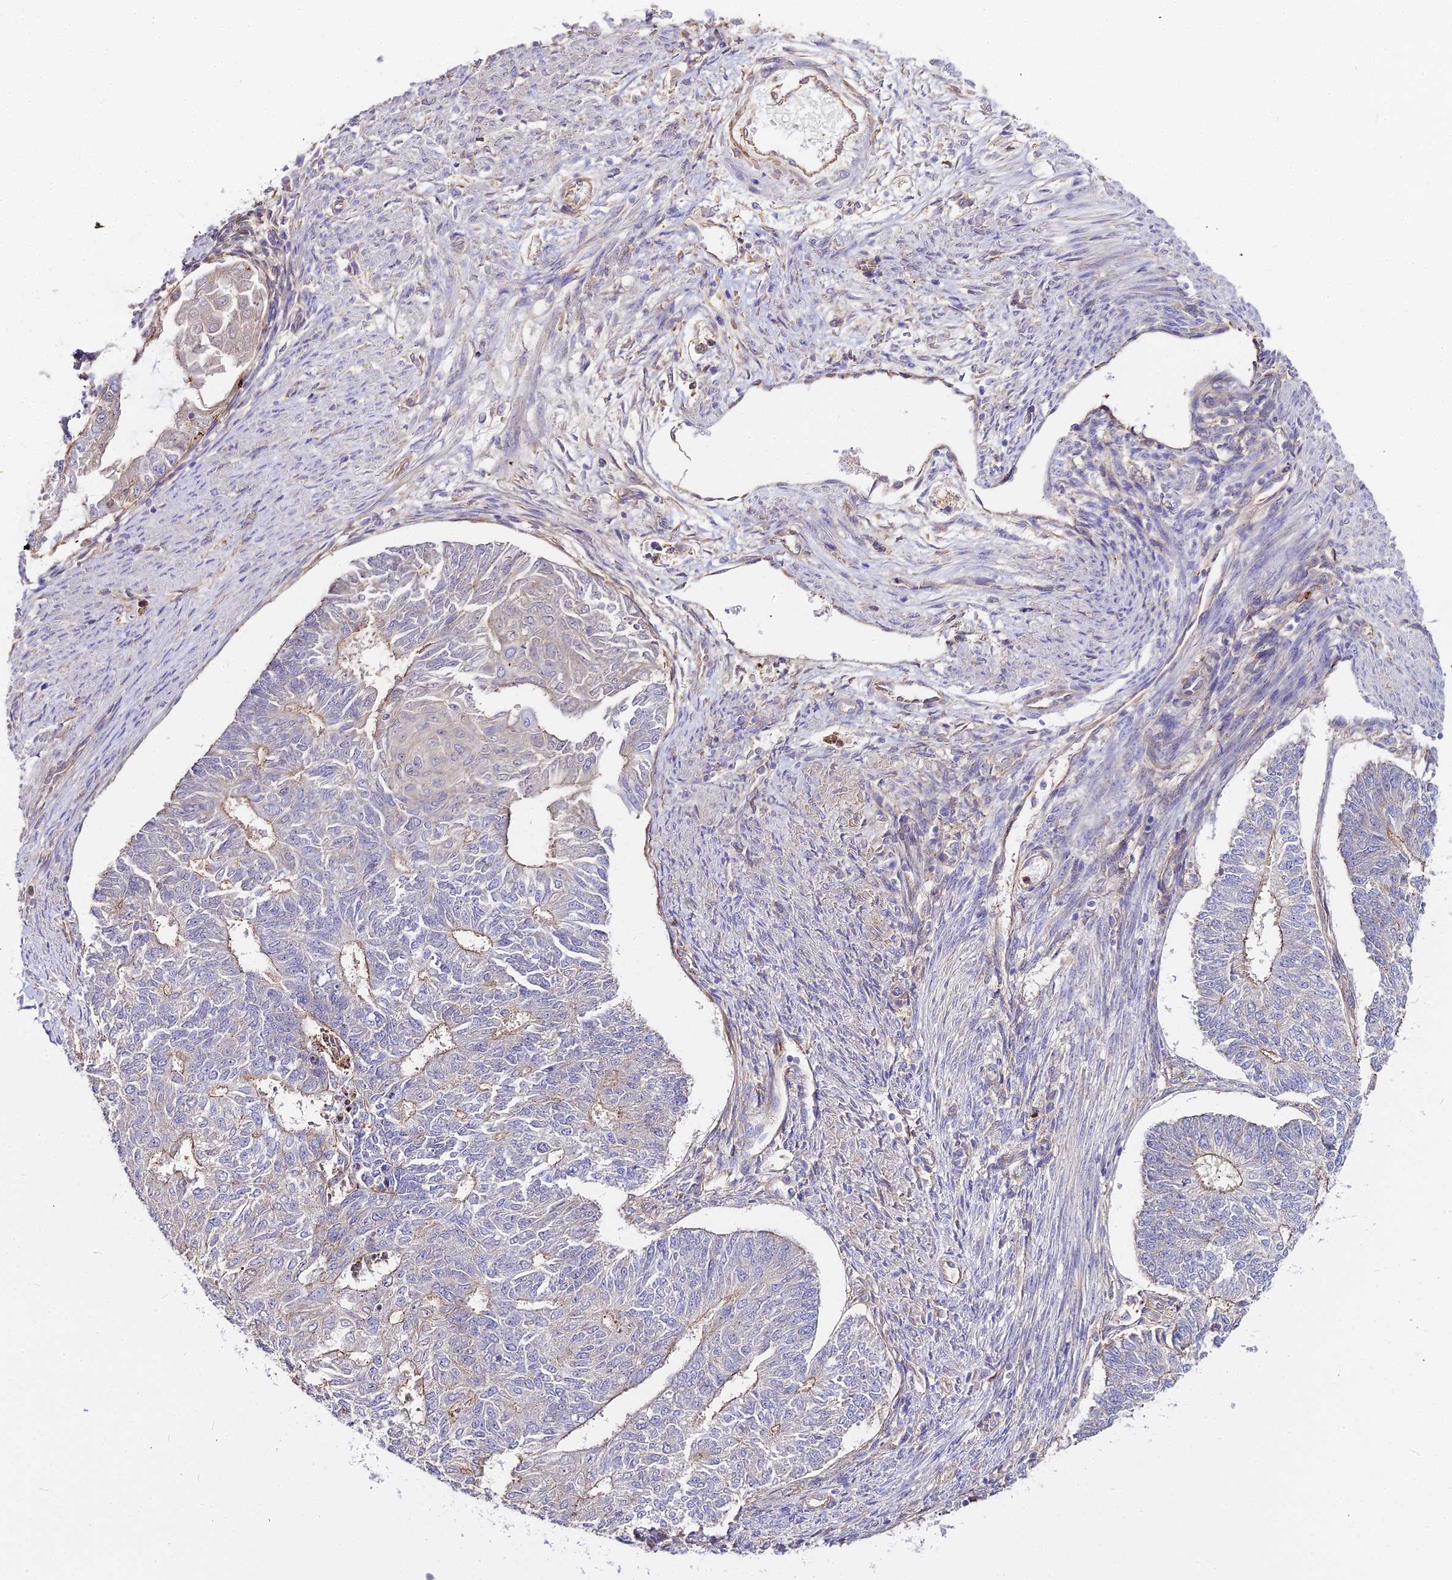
{"staining": {"intensity": "weak", "quantity": "<25%", "location": "cytoplasmic/membranous"}, "tissue": "endometrial cancer", "cell_type": "Tumor cells", "image_type": "cancer", "snomed": [{"axis": "morphology", "description": "Adenocarcinoma, NOS"}, {"axis": "topography", "description": "Endometrium"}], "caption": "A high-resolution photomicrograph shows IHC staining of endometrial cancer (adenocarcinoma), which reveals no significant expression in tumor cells. (DAB IHC with hematoxylin counter stain).", "gene": "GLYAT", "patient": {"sex": "female", "age": 32}}